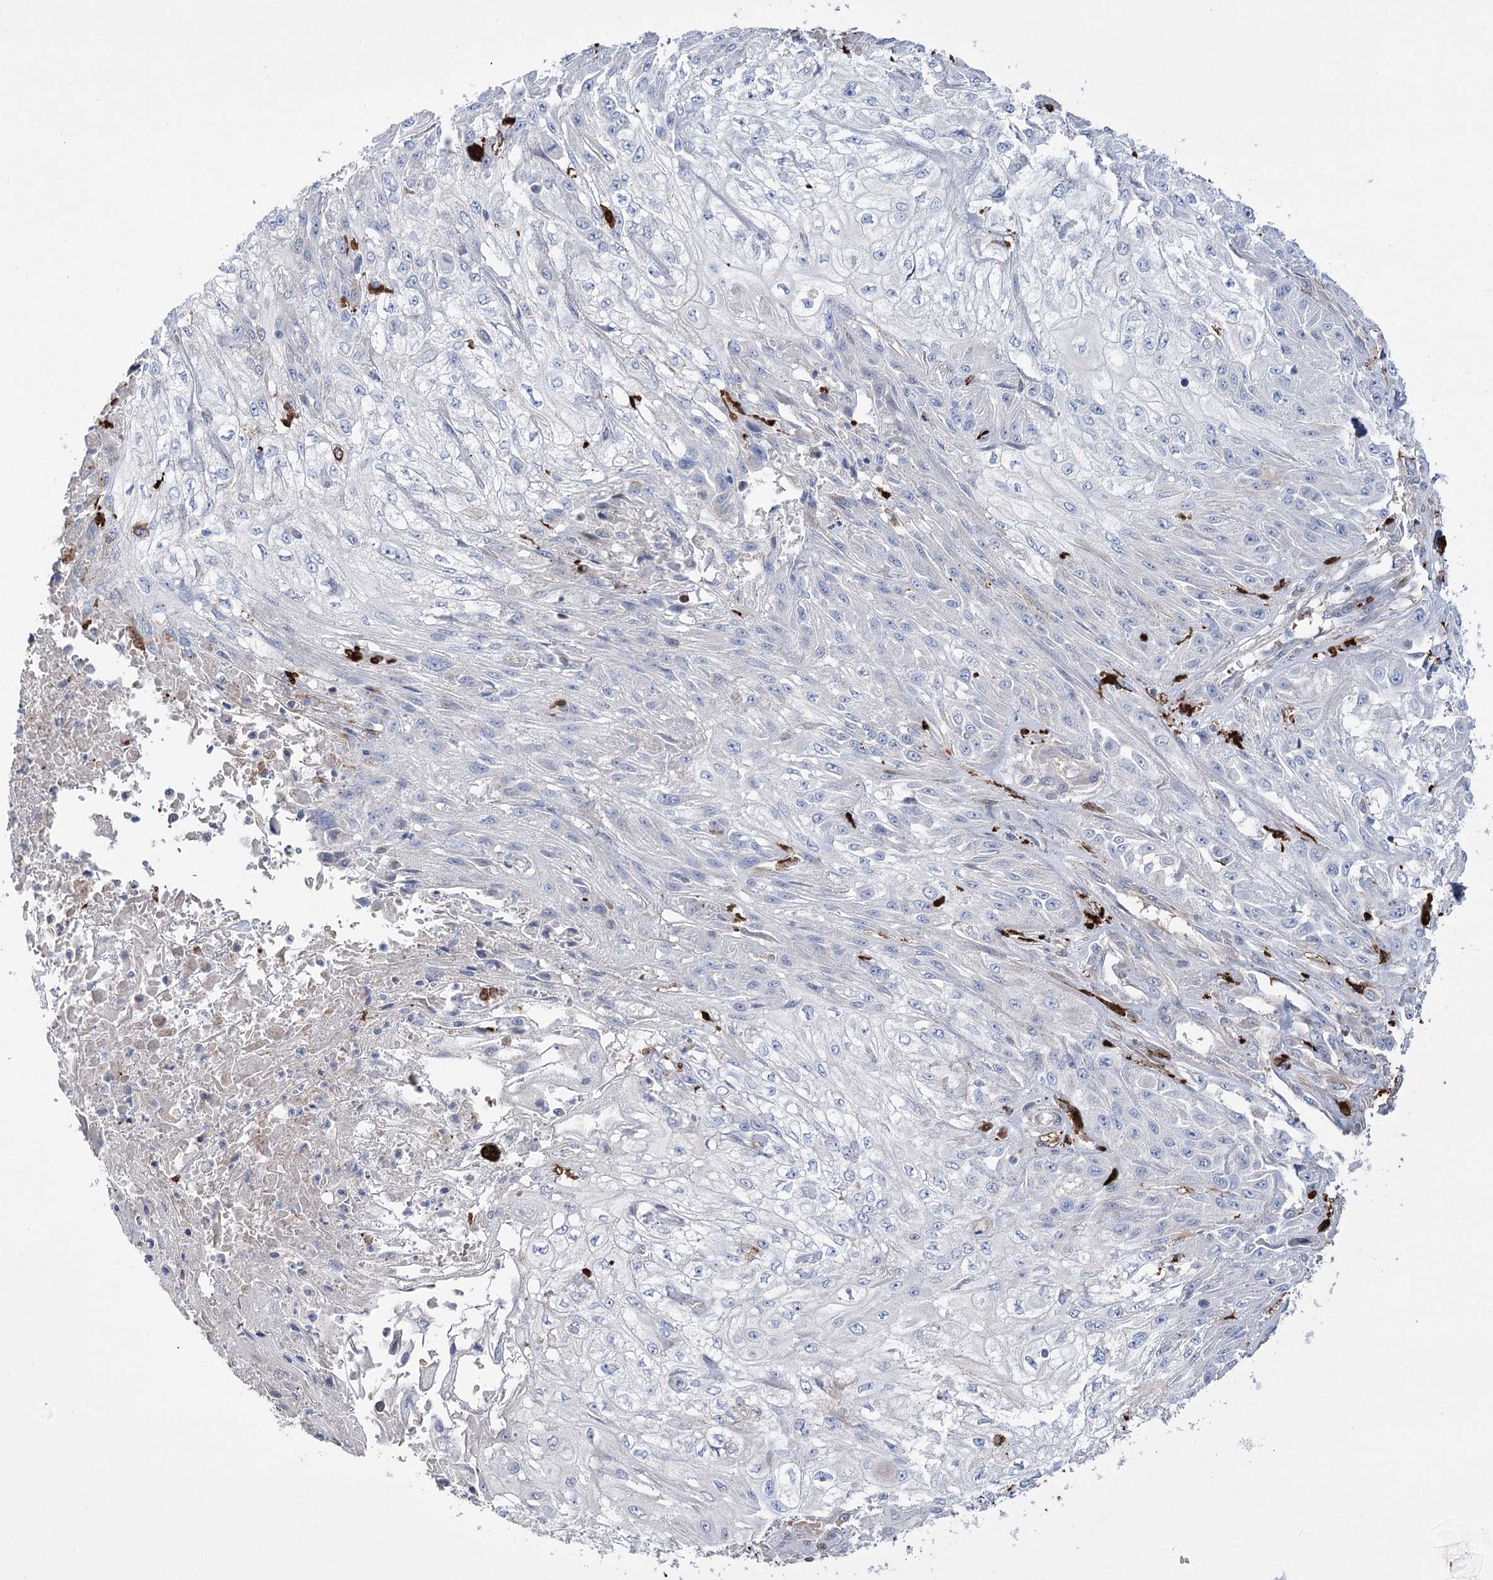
{"staining": {"intensity": "negative", "quantity": "none", "location": "none"}, "tissue": "skin cancer", "cell_type": "Tumor cells", "image_type": "cancer", "snomed": [{"axis": "morphology", "description": "Squamous cell carcinoma, NOS"}, {"axis": "morphology", "description": "Squamous cell carcinoma, metastatic, NOS"}, {"axis": "topography", "description": "Skin"}, {"axis": "topography", "description": "Lymph node"}], "caption": "This is an immunohistochemistry histopathology image of human skin cancer (metastatic squamous cell carcinoma). There is no staining in tumor cells.", "gene": "ZNF622", "patient": {"sex": "male", "age": 75}}